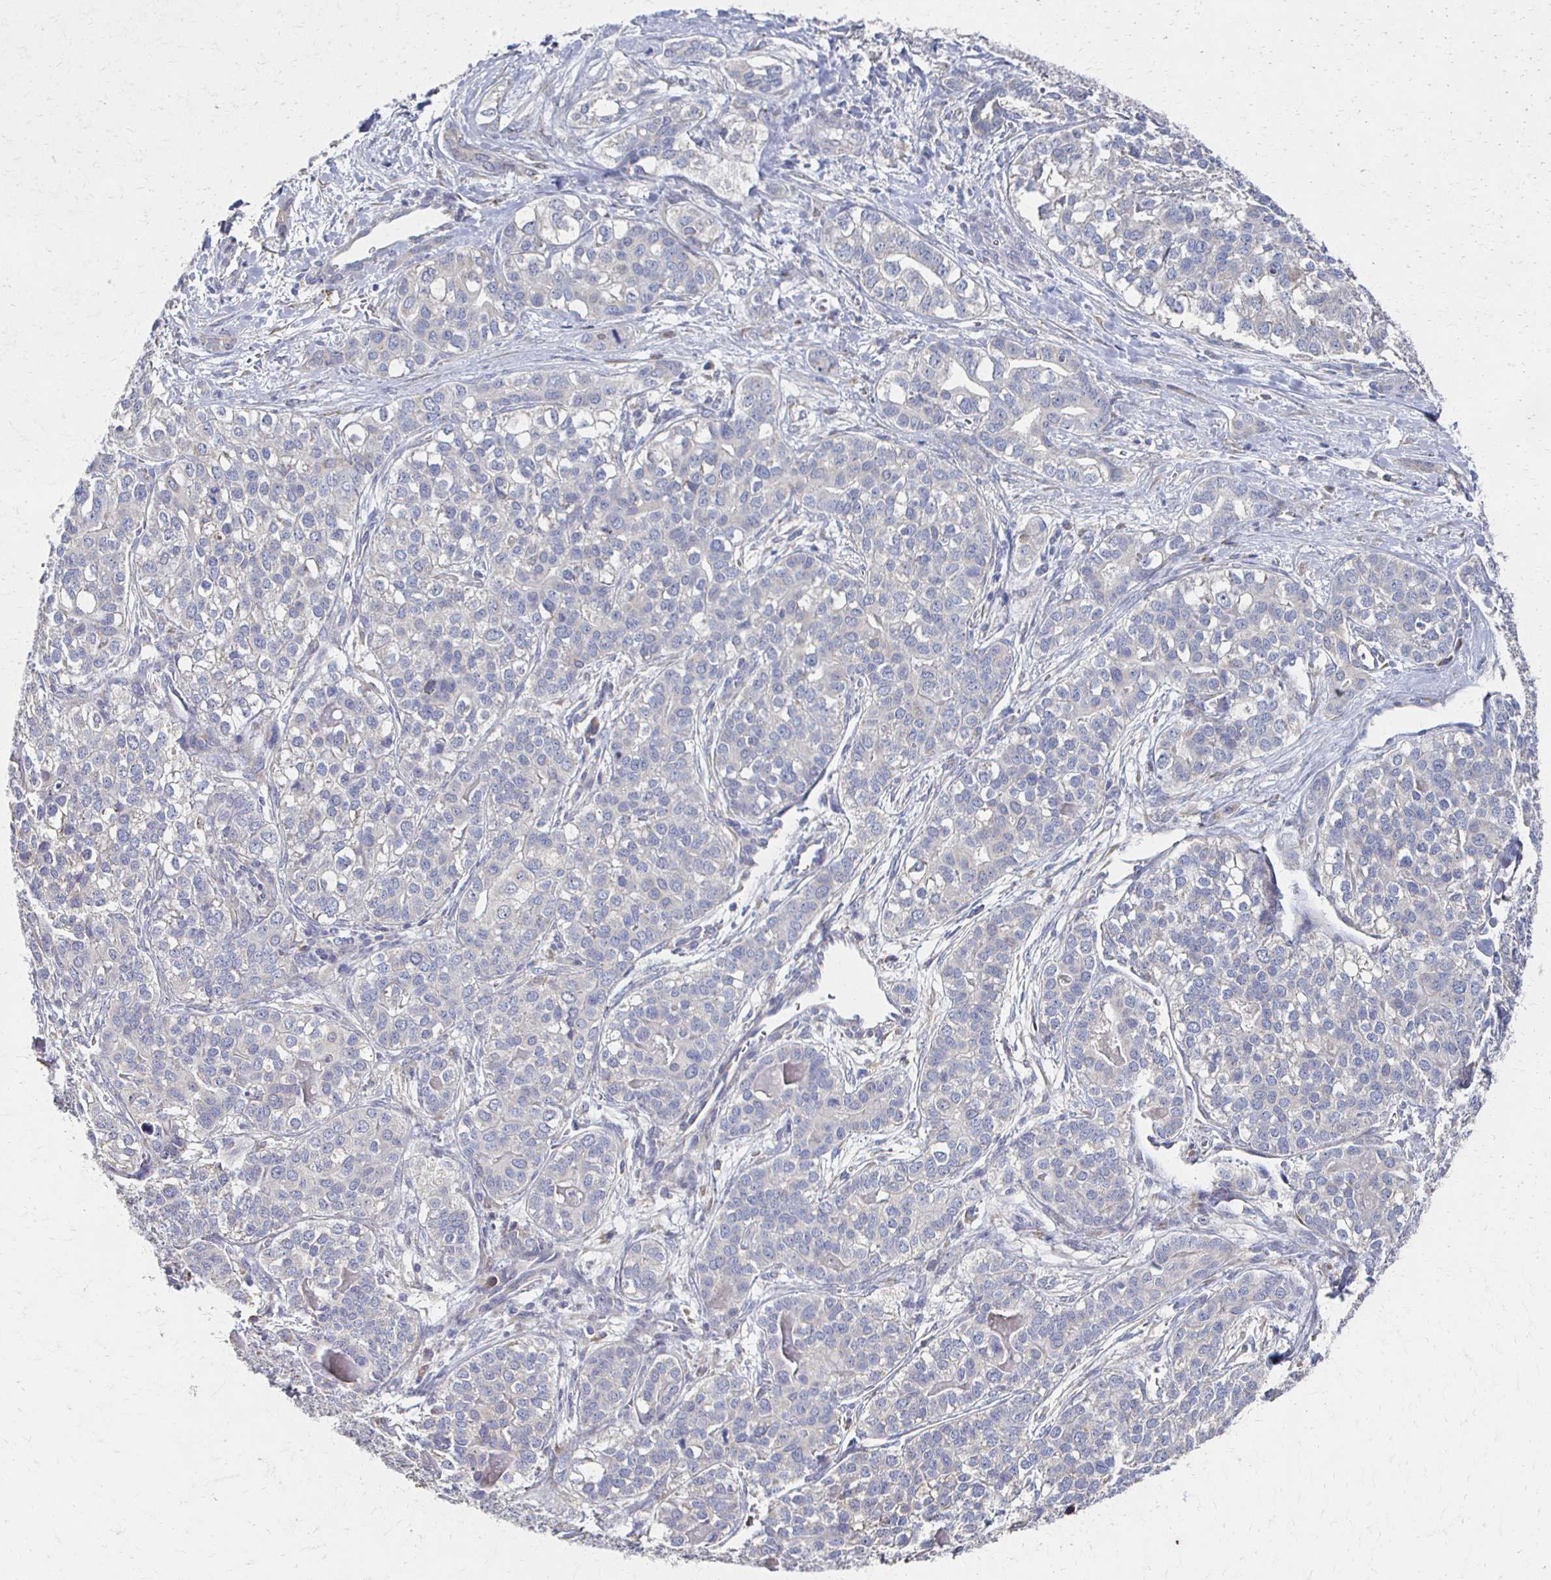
{"staining": {"intensity": "negative", "quantity": "none", "location": "none"}, "tissue": "liver cancer", "cell_type": "Tumor cells", "image_type": "cancer", "snomed": [{"axis": "morphology", "description": "Cholangiocarcinoma"}, {"axis": "topography", "description": "Liver"}], "caption": "A photomicrograph of cholangiocarcinoma (liver) stained for a protein reveals no brown staining in tumor cells.", "gene": "CX3CR1", "patient": {"sex": "male", "age": 56}}